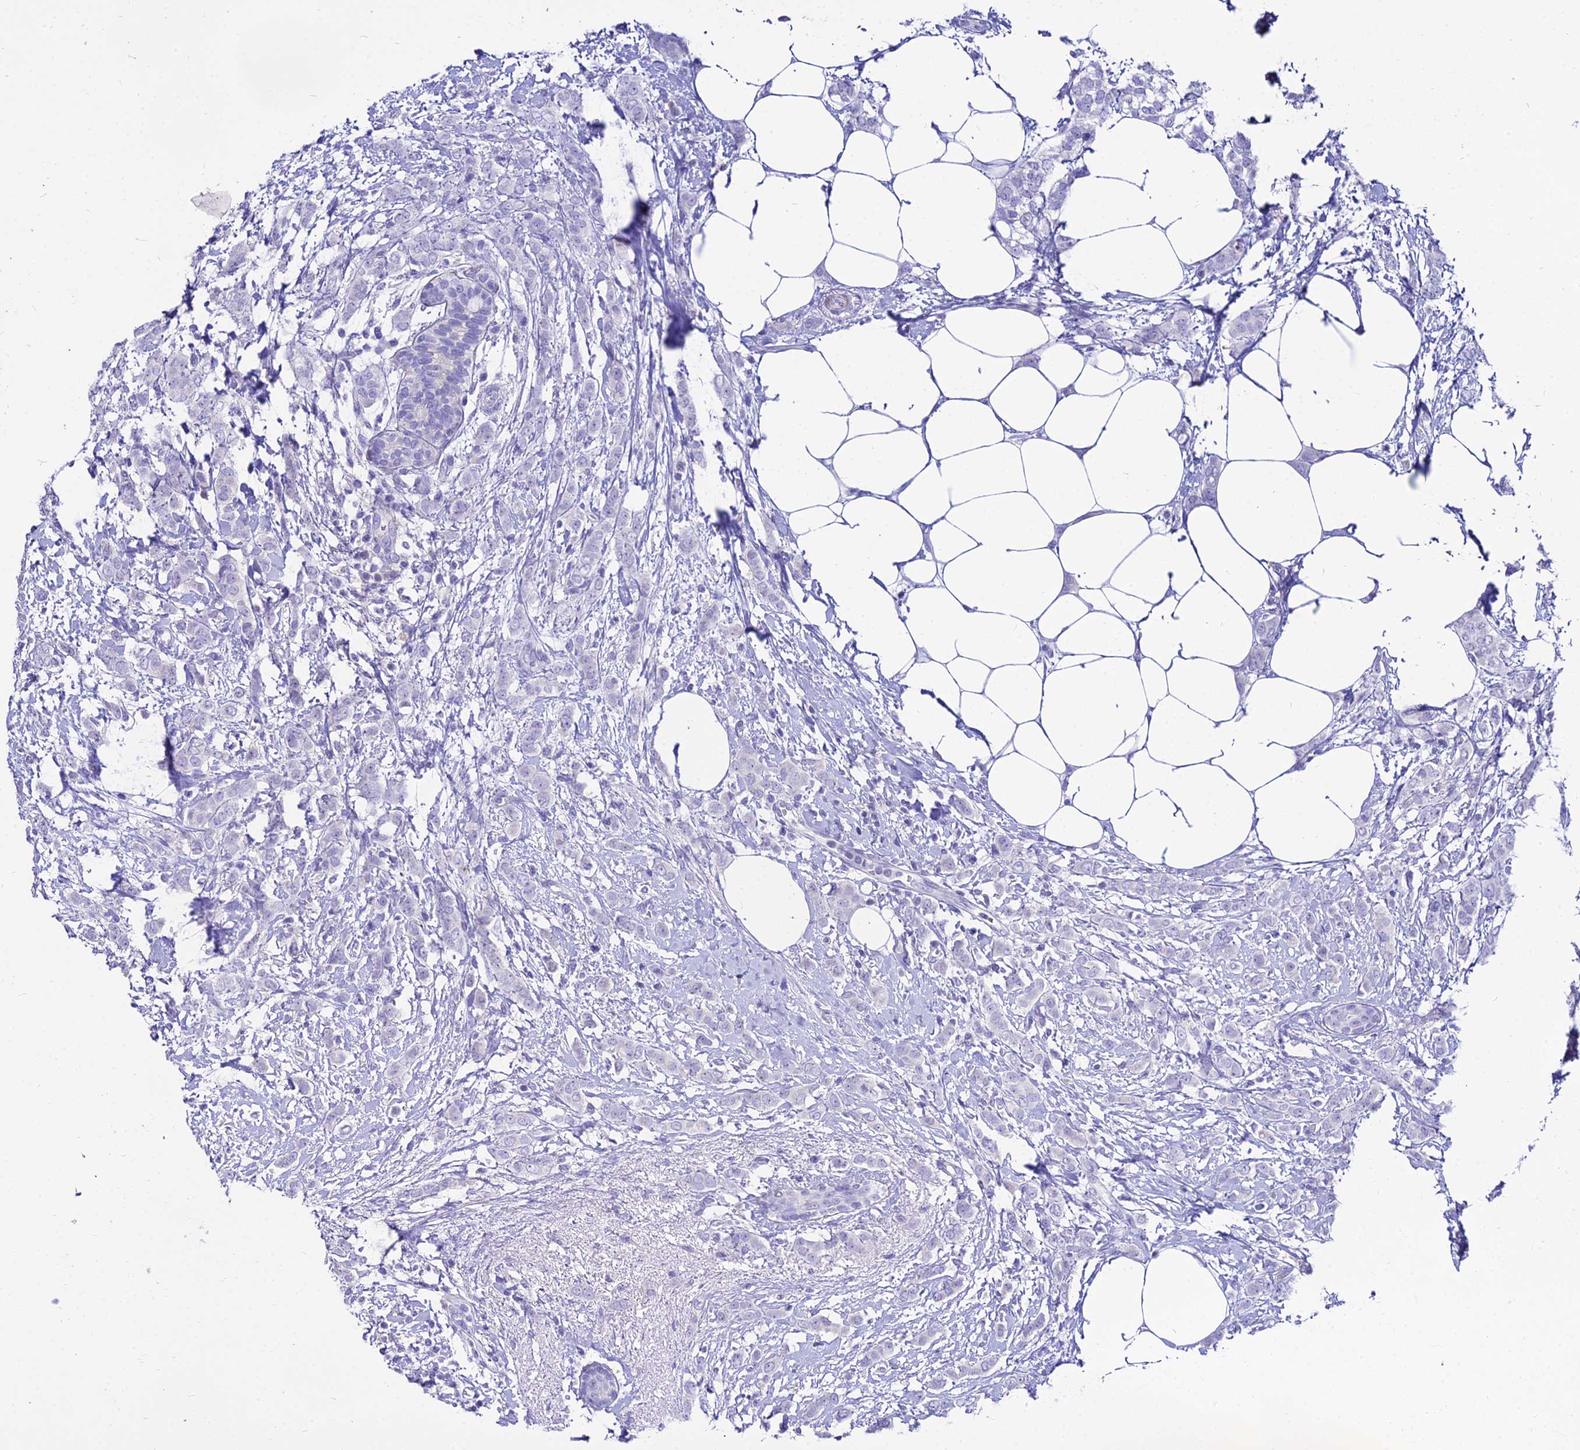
{"staining": {"intensity": "negative", "quantity": "none", "location": "none"}, "tissue": "breast cancer", "cell_type": "Tumor cells", "image_type": "cancer", "snomed": [{"axis": "morphology", "description": "Duct carcinoma"}, {"axis": "topography", "description": "Breast"}], "caption": "There is no significant staining in tumor cells of invasive ductal carcinoma (breast).", "gene": "DLX1", "patient": {"sex": "female", "age": 72}}